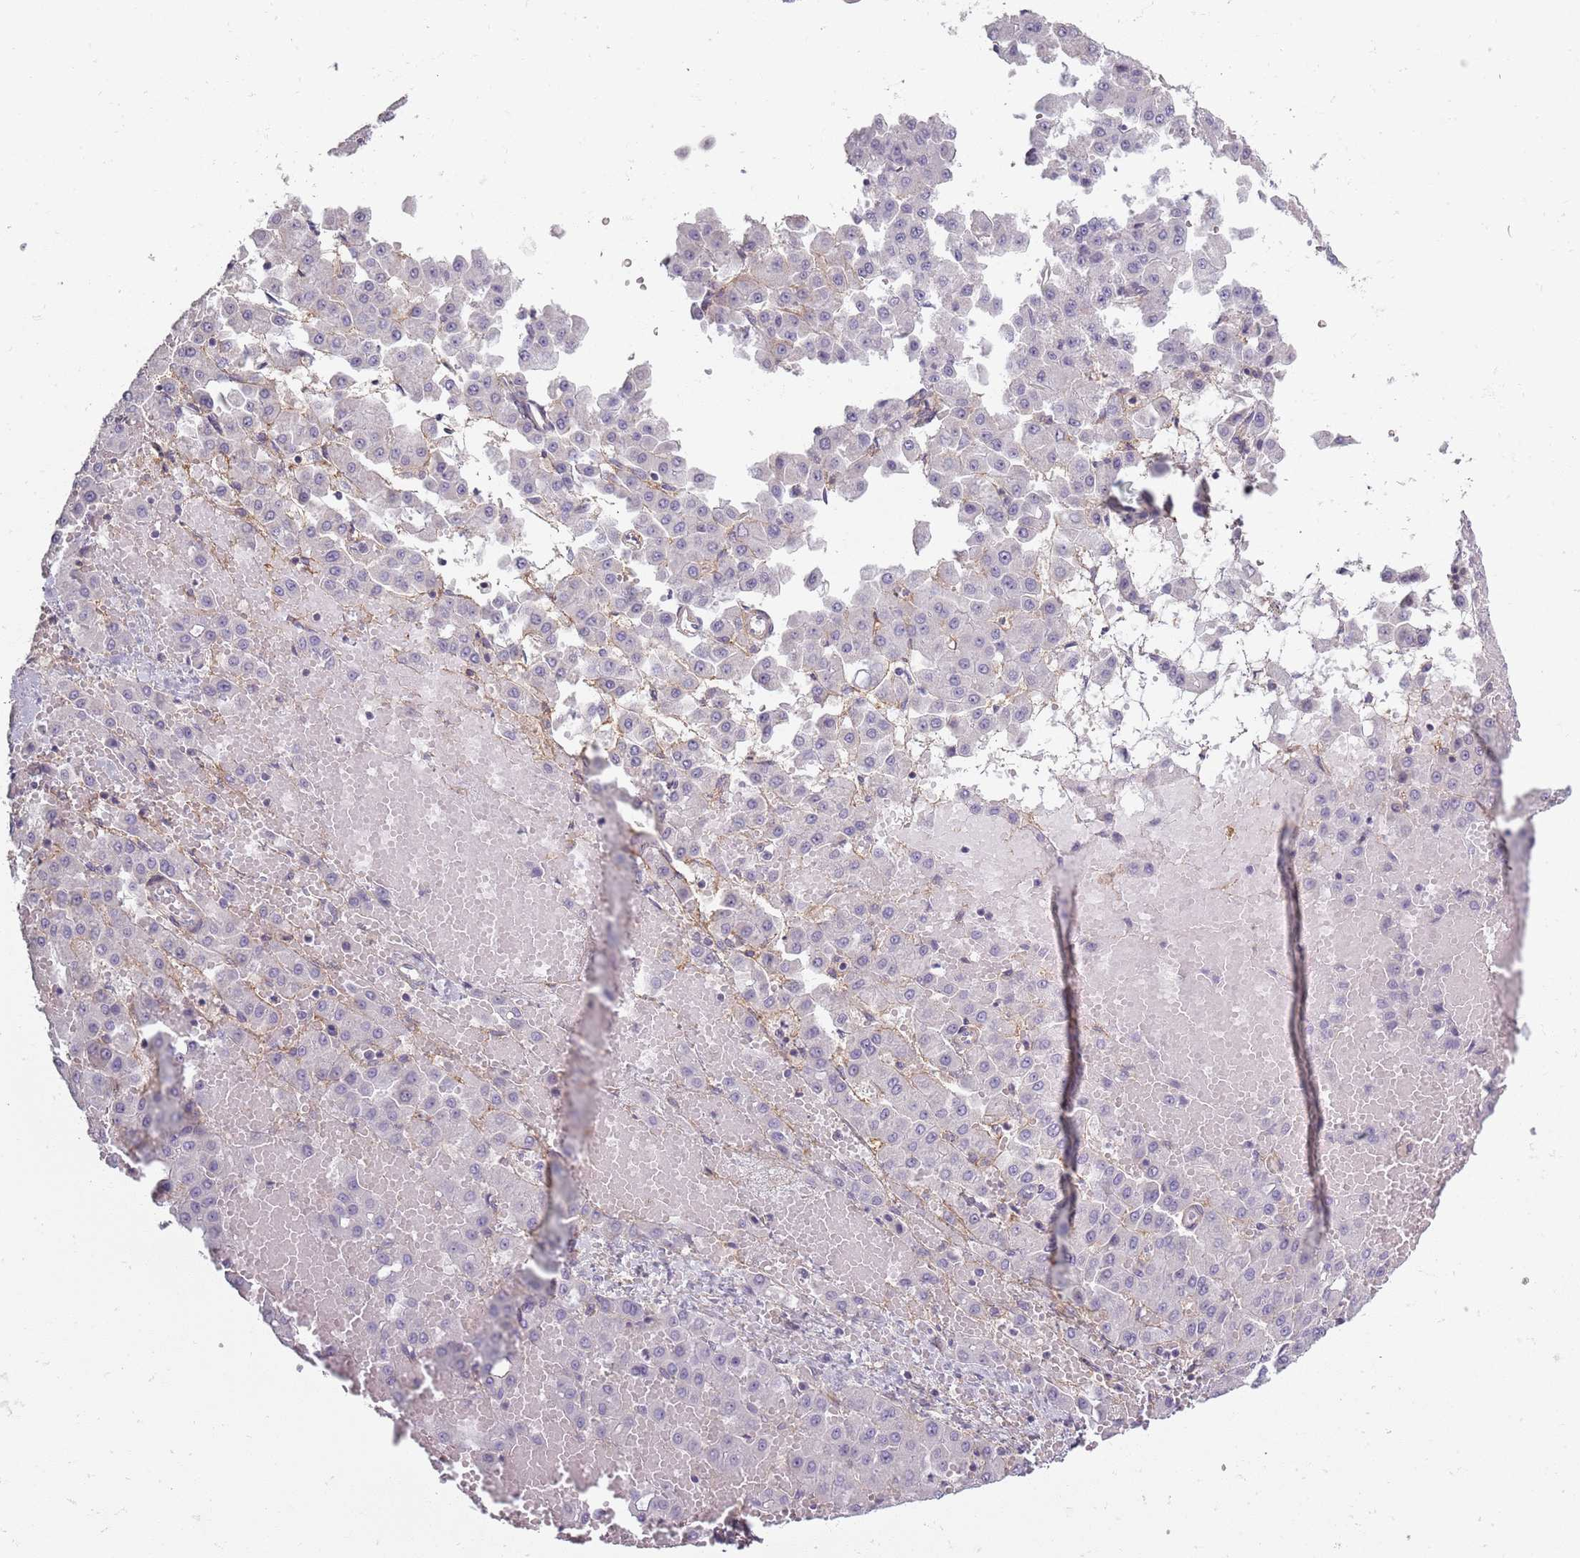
{"staining": {"intensity": "negative", "quantity": "none", "location": "none"}, "tissue": "liver cancer", "cell_type": "Tumor cells", "image_type": "cancer", "snomed": [{"axis": "morphology", "description": "Carcinoma, Hepatocellular, NOS"}, {"axis": "topography", "description": "Liver"}], "caption": "Protein analysis of liver cancer (hepatocellular carcinoma) displays no significant expression in tumor cells. (DAB immunohistochemistry visualized using brightfield microscopy, high magnification).", "gene": "SYNGR3", "patient": {"sex": "male", "age": 47}}